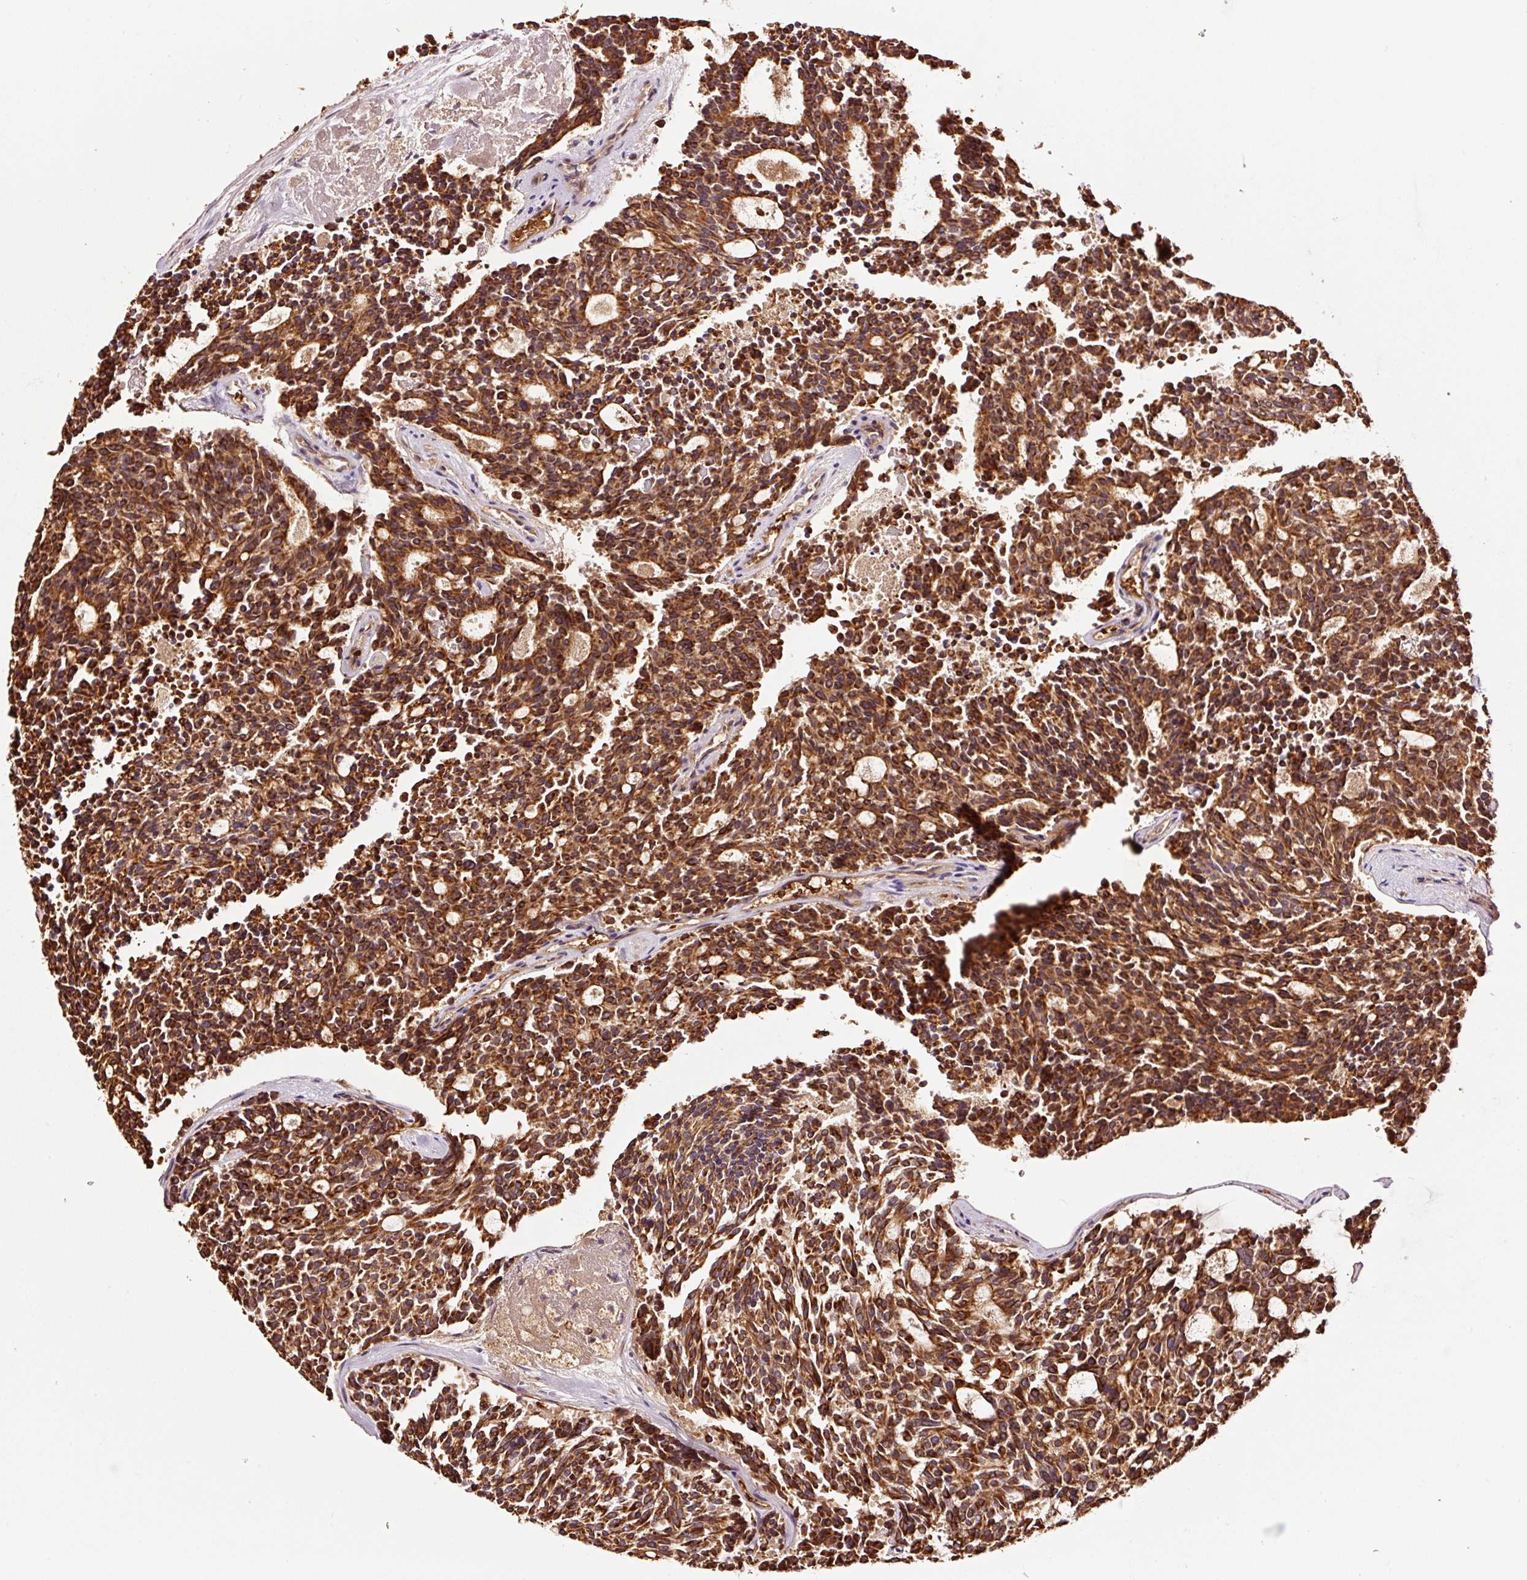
{"staining": {"intensity": "strong", "quantity": ">75%", "location": "cytoplasmic/membranous"}, "tissue": "carcinoid", "cell_type": "Tumor cells", "image_type": "cancer", "snomed": [{"axis": "morphology", "description": "Carcinoid, malignant, NOS"}, {"axis": "topography", "description": "Pancreas"}], "caption": "Approximately >75% of tumor cells in human carcinoid reveal strong cytoplasmic/membranous protein staining as visualized by brown immunohistochemical staining.", "gene": "PGLYRP2", "patient": {"sex": "female", "age": 54}}